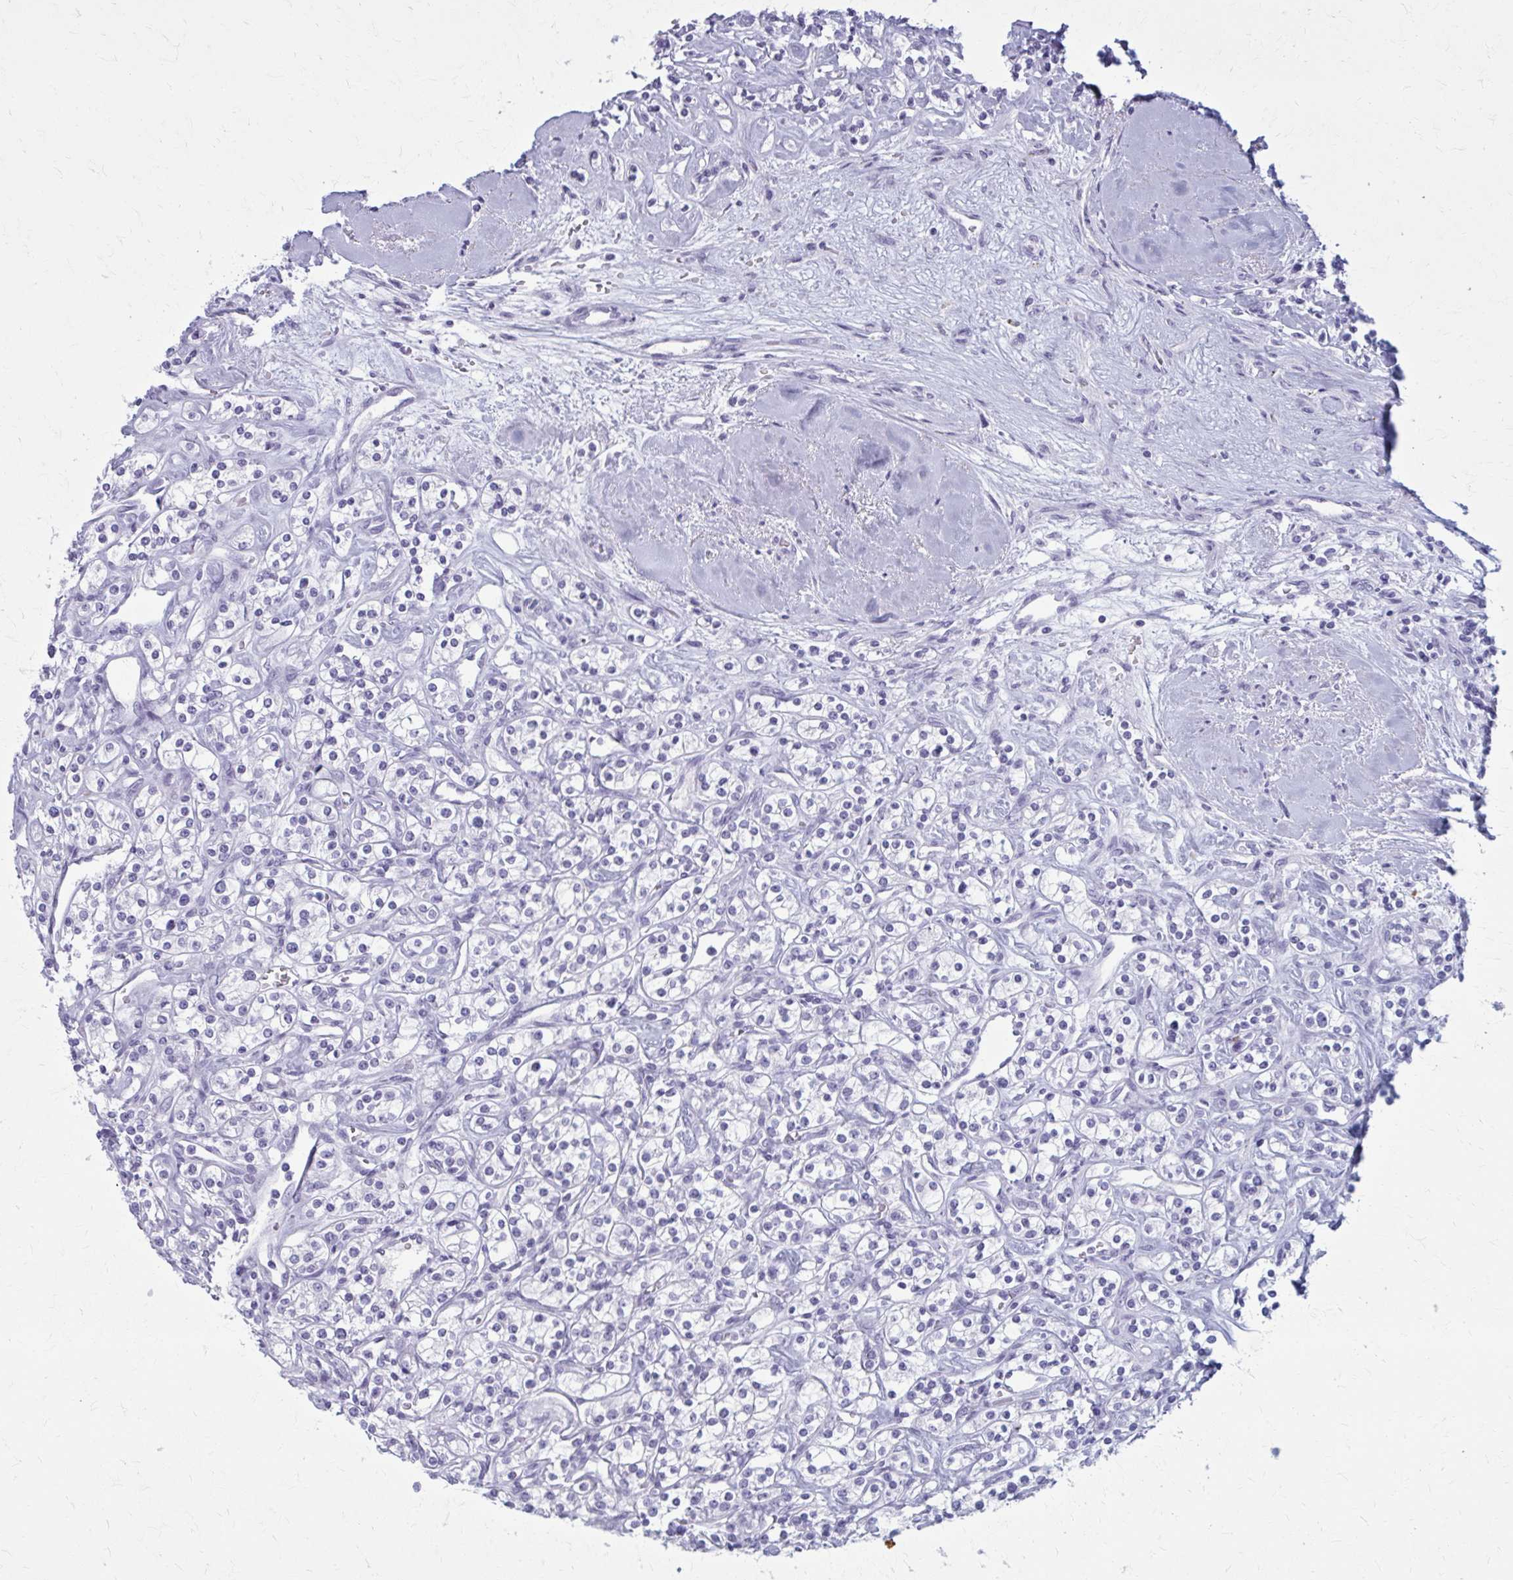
{"staining": {"intensity": "negative", "quantity": "none", "location": "none"}, "tissue": "renal cancer", "cell_type": "Tumor cells", "image_type": "cancer", "snomed": [{"axis": "morphology", "description": "Adenocarcinoma, NOS"}, {"axis": "topography", "description": "Kidney"}], "caption": "DAB (3,3'-diaminobenzidine) immunohistochemical staining of human renal adenocarcinoma shows no significant expression in tumor cells.", "gene": "ZDHHC7", "patient": {"sex": "male", "age": 77}}